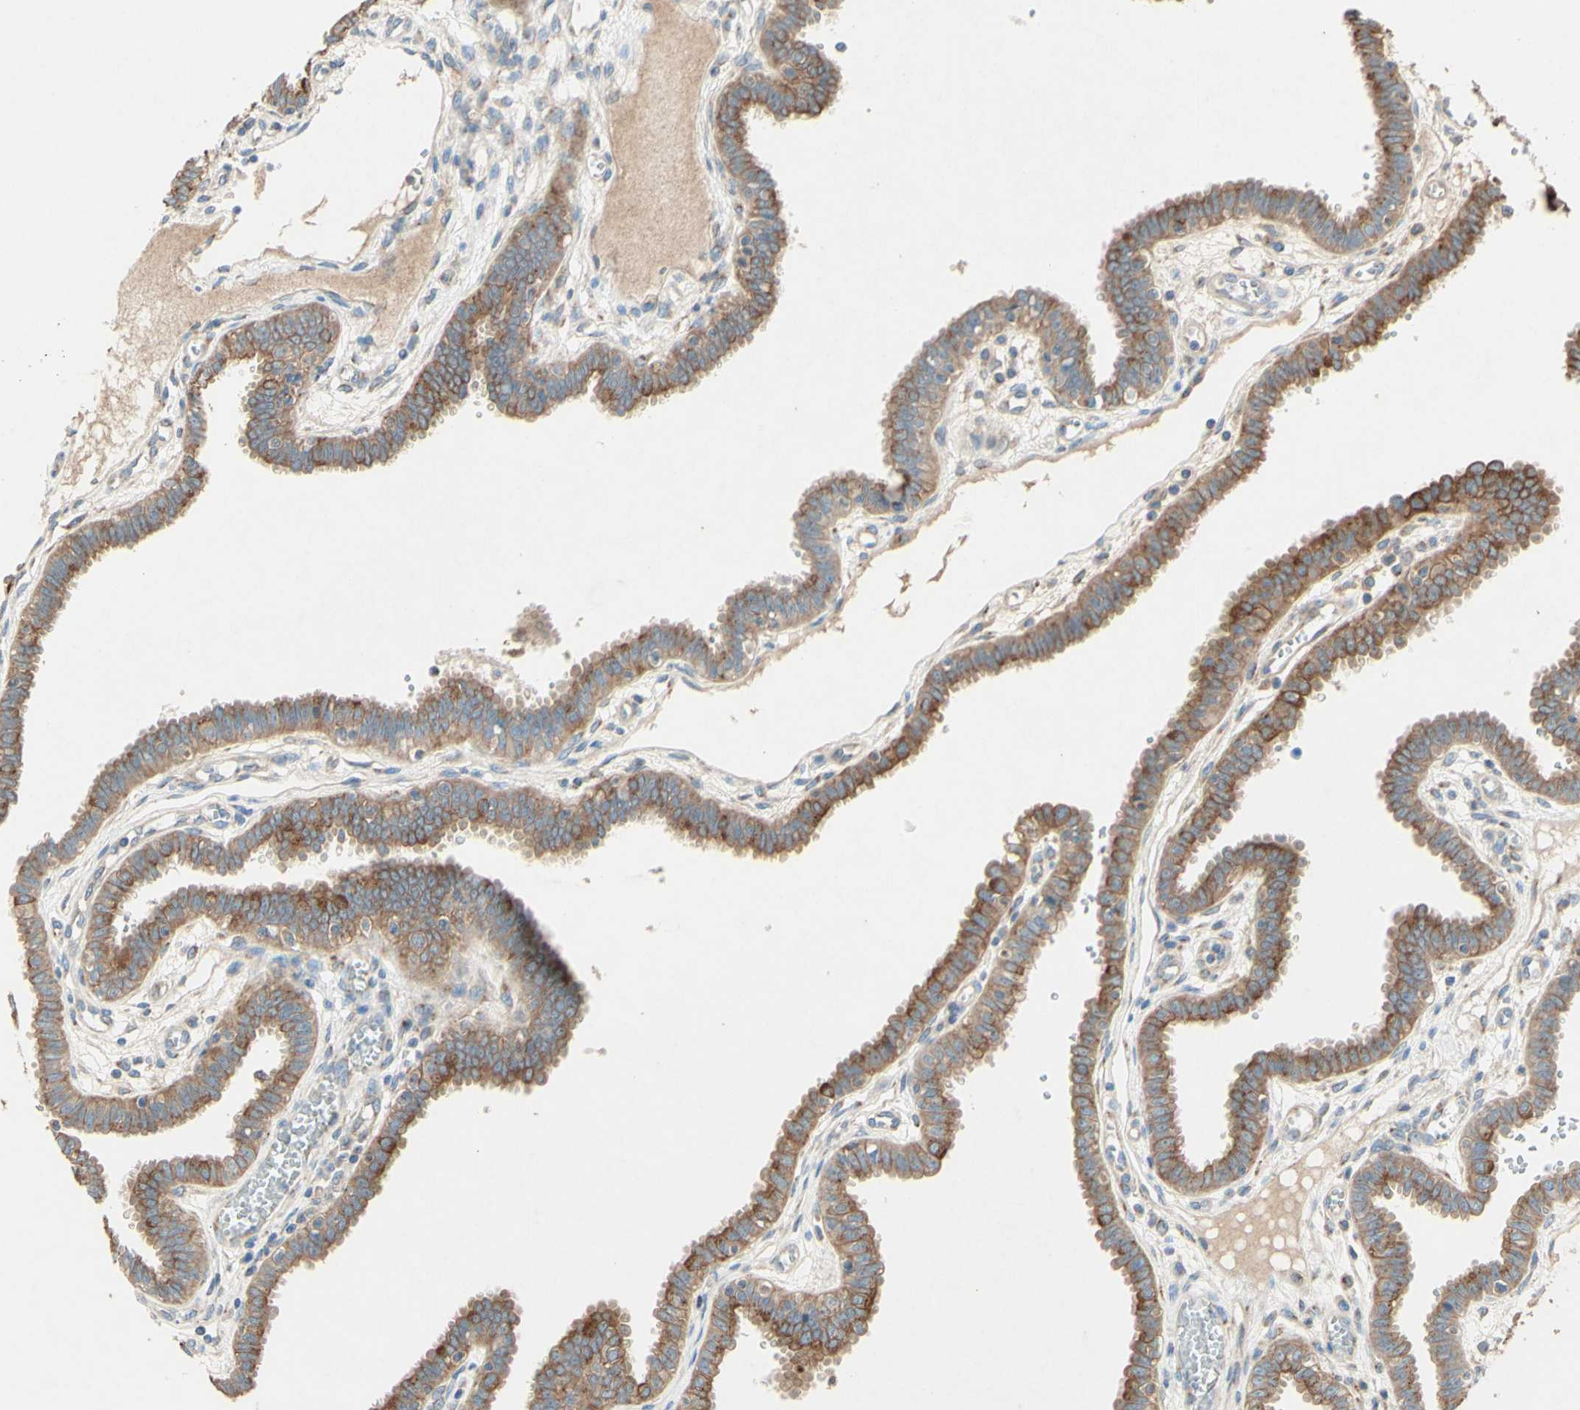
{"staining": {"intensity": "moderate", "quantity": ">75%", "location": "cytoplasmic/membranous"}, "tissue": "fallopian tube", "cell_type": "Glandular cells", "image_type": "normal", "snomed": [{"axis": "morphology", "description": "Normal tissue, NOS"}, {"axis": "topography", "description": "Fallopian tube"}], "caption": "This histopathology image reveals immunohistochemistry (IHC) staining of benign human fallopian tube, with medium moderate cytoplasmic/membranous staining in approximately >75% of glandular cells.", "gene": "MTM1", "patient": {"sex": "female", "age": 32}}